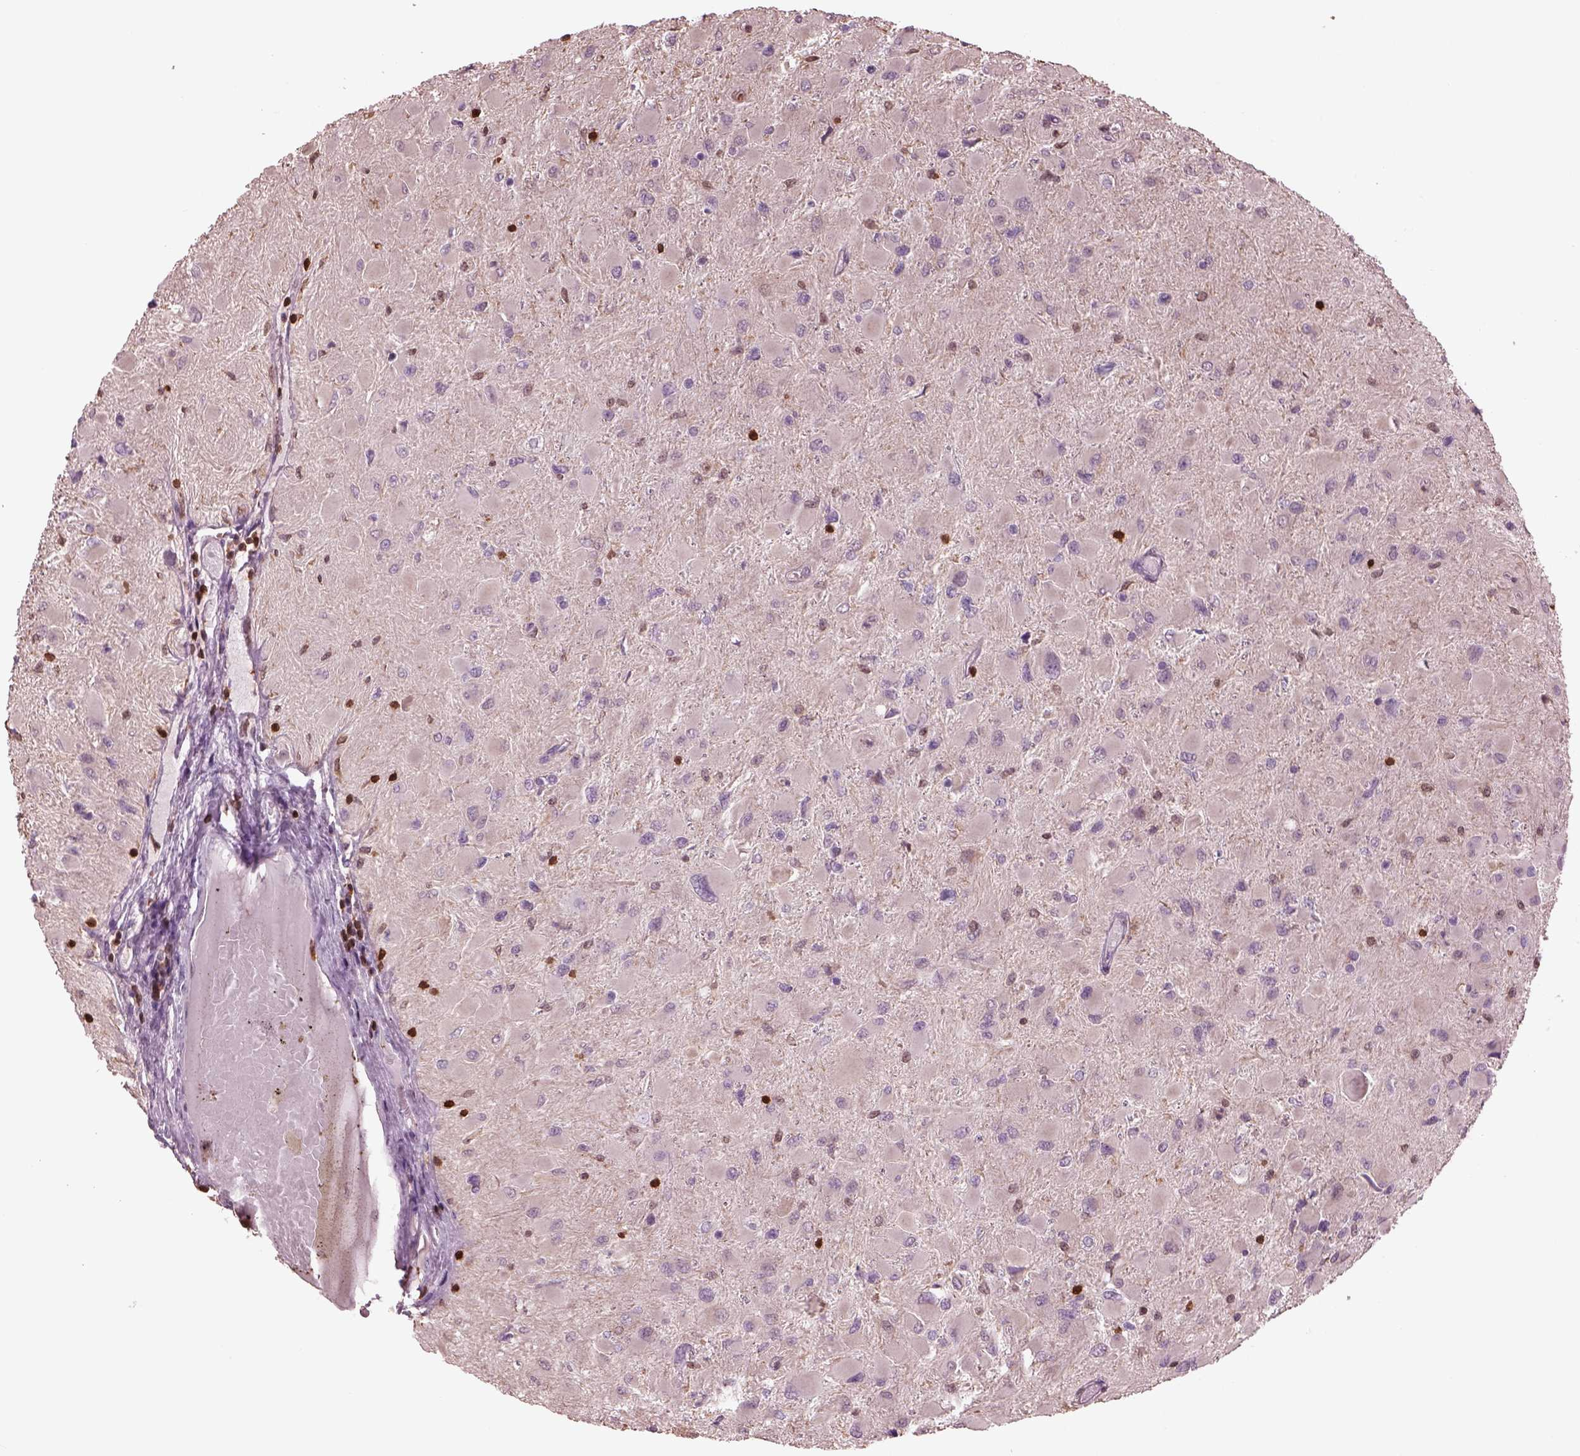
{"staining": {"intensity": "negative", "quantity": "none", "location": "none"}, "tissue": "glioma", "cell_type": "Tumor cells", "image_type": "cancer", "snomed": [{"axis": "morphology", "description": "Glioma, malignant, High grade"}, {"axis": "topography", "description": "Cerebral cortex"}], "caption": "This photomicrograph is of glioma stained with immunohistochemistry (IHC) to label a protein in brown with the nuclei are counter-stained blue. There is no positivity in tumor cells.", "gene": "IL31RA", "patient": {"sex": "female", "age": 36}}